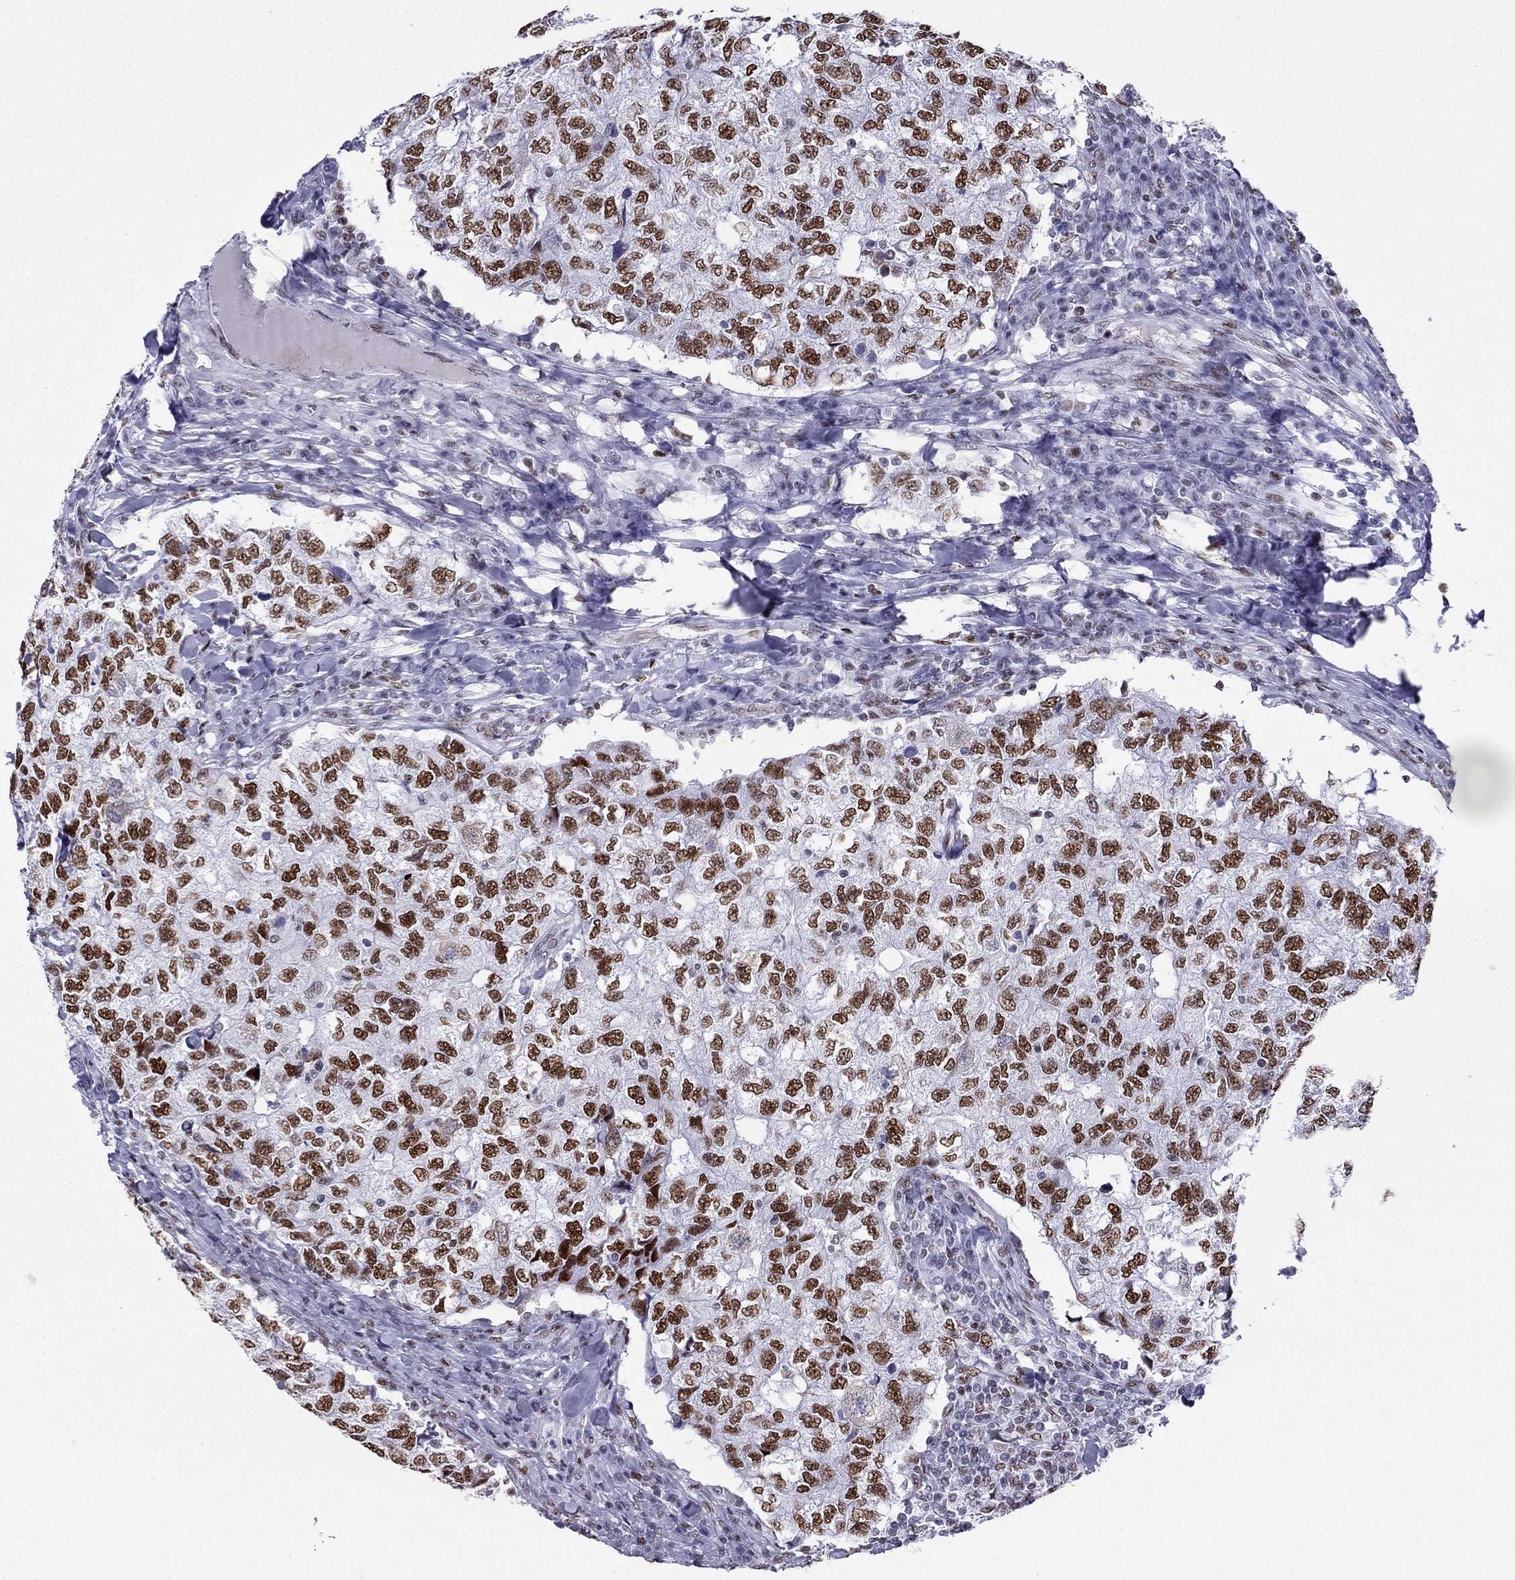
{"staining": {"intensity": "strong", "quantity": ">75%", "location": "nuclear"}, "tissue": "breast cancer", "cell_type": "Tumor cells", "image_type": "cancer", "snomed": [{"axis": "morphology", "description": "Duct carcinoma"}, {"axis": "topography", "description": "Breast"}], "caption": "Immunohistochemical staining of intraductal carcinoma (breast) reveals high levels of strong nuclear positivity in approximately >75% of tumor cells.", "gene": "PPM1G", "patient": {"sex": "female", "age": 30}}